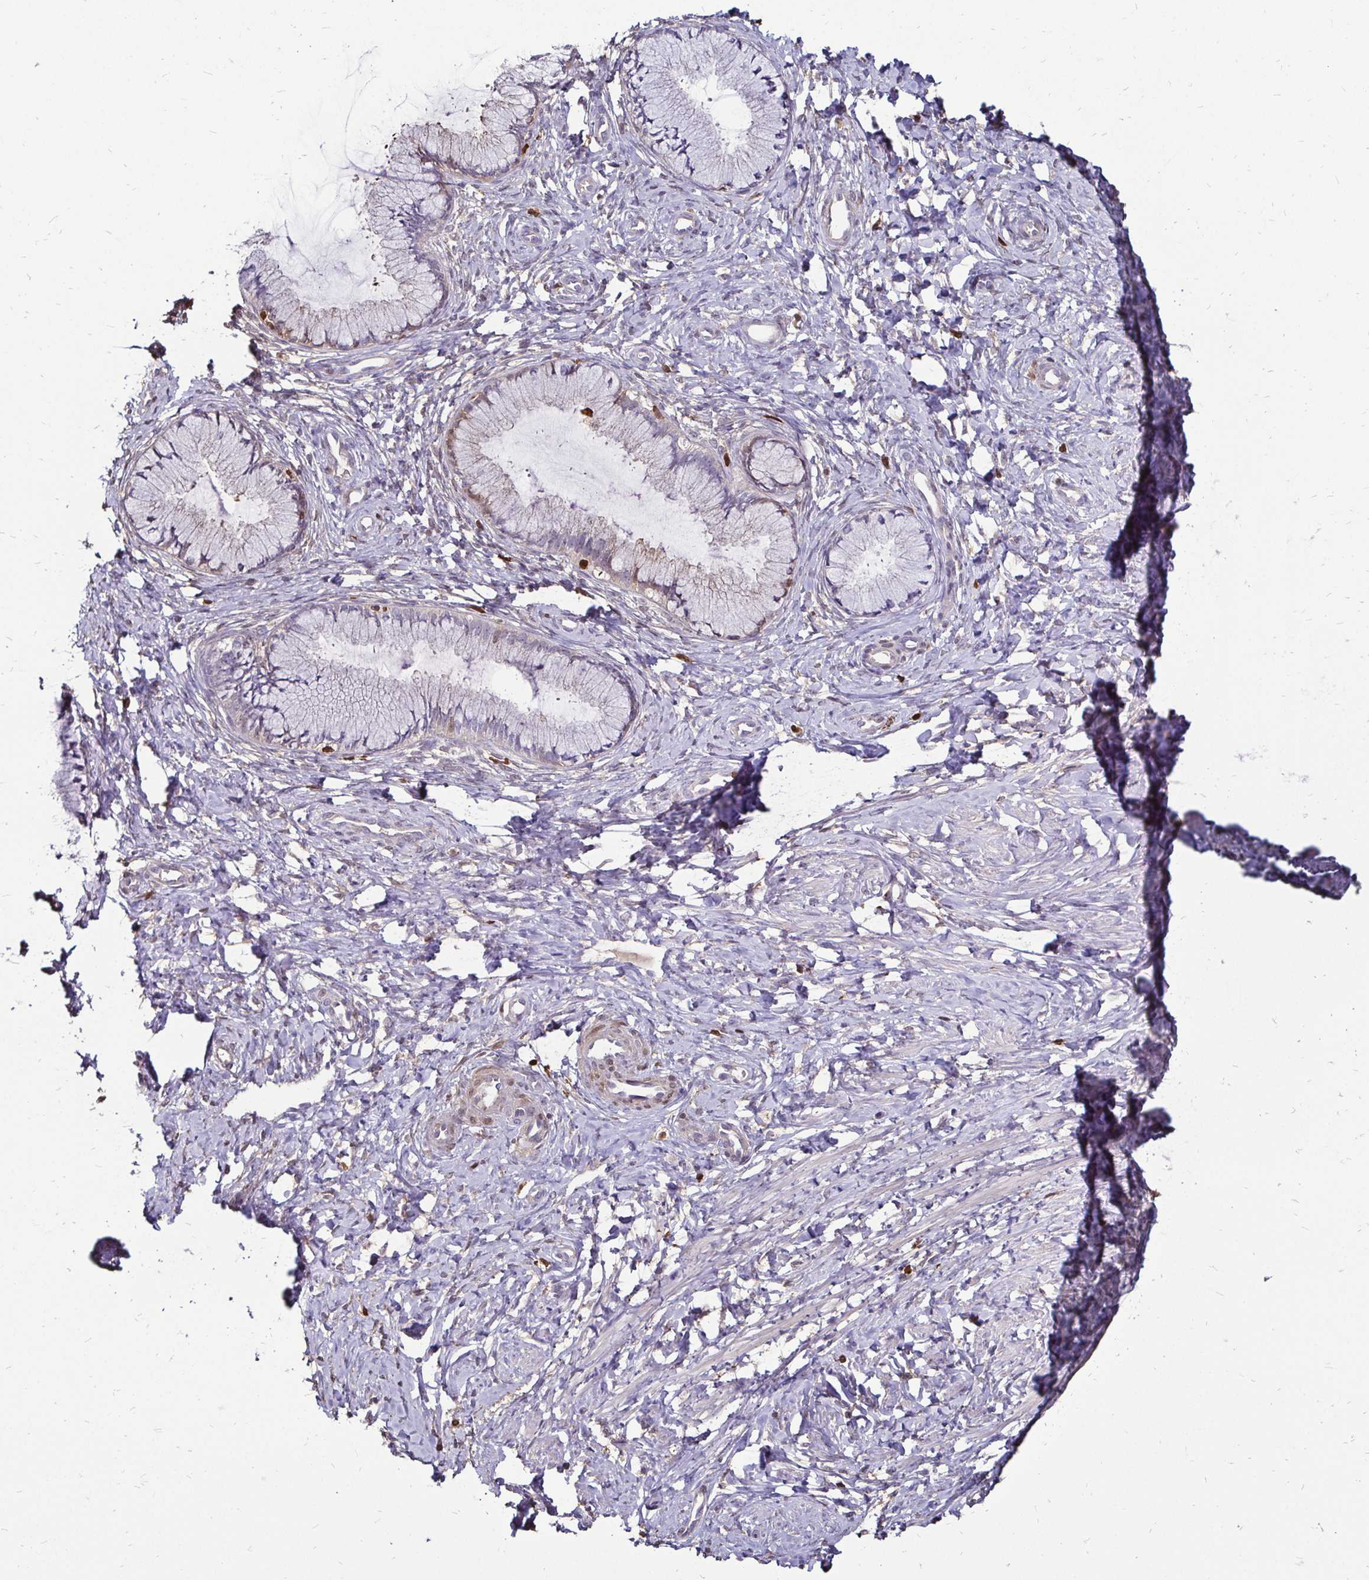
{"staining": {"intensity": "negative", "quantity": "none", "location": "none"}, "tissue": "cervix", "cell_type": "Glandular cells", "image_type": "normal", "snomed": [{"axis": "morphology", "description": "Normal tissue, NOS"}, {"axis": "topography", "description": "Cervix"}], "caption": "The histopathology image displays no significant staining in glandular cells of cervix. (DAB (3,3'-diaminobenzidine) immunohistochemistry (IHC) with hematoxylin counter stain).", "gene": "ZFP1", "patient": {"sex": "female", "age": 37}}